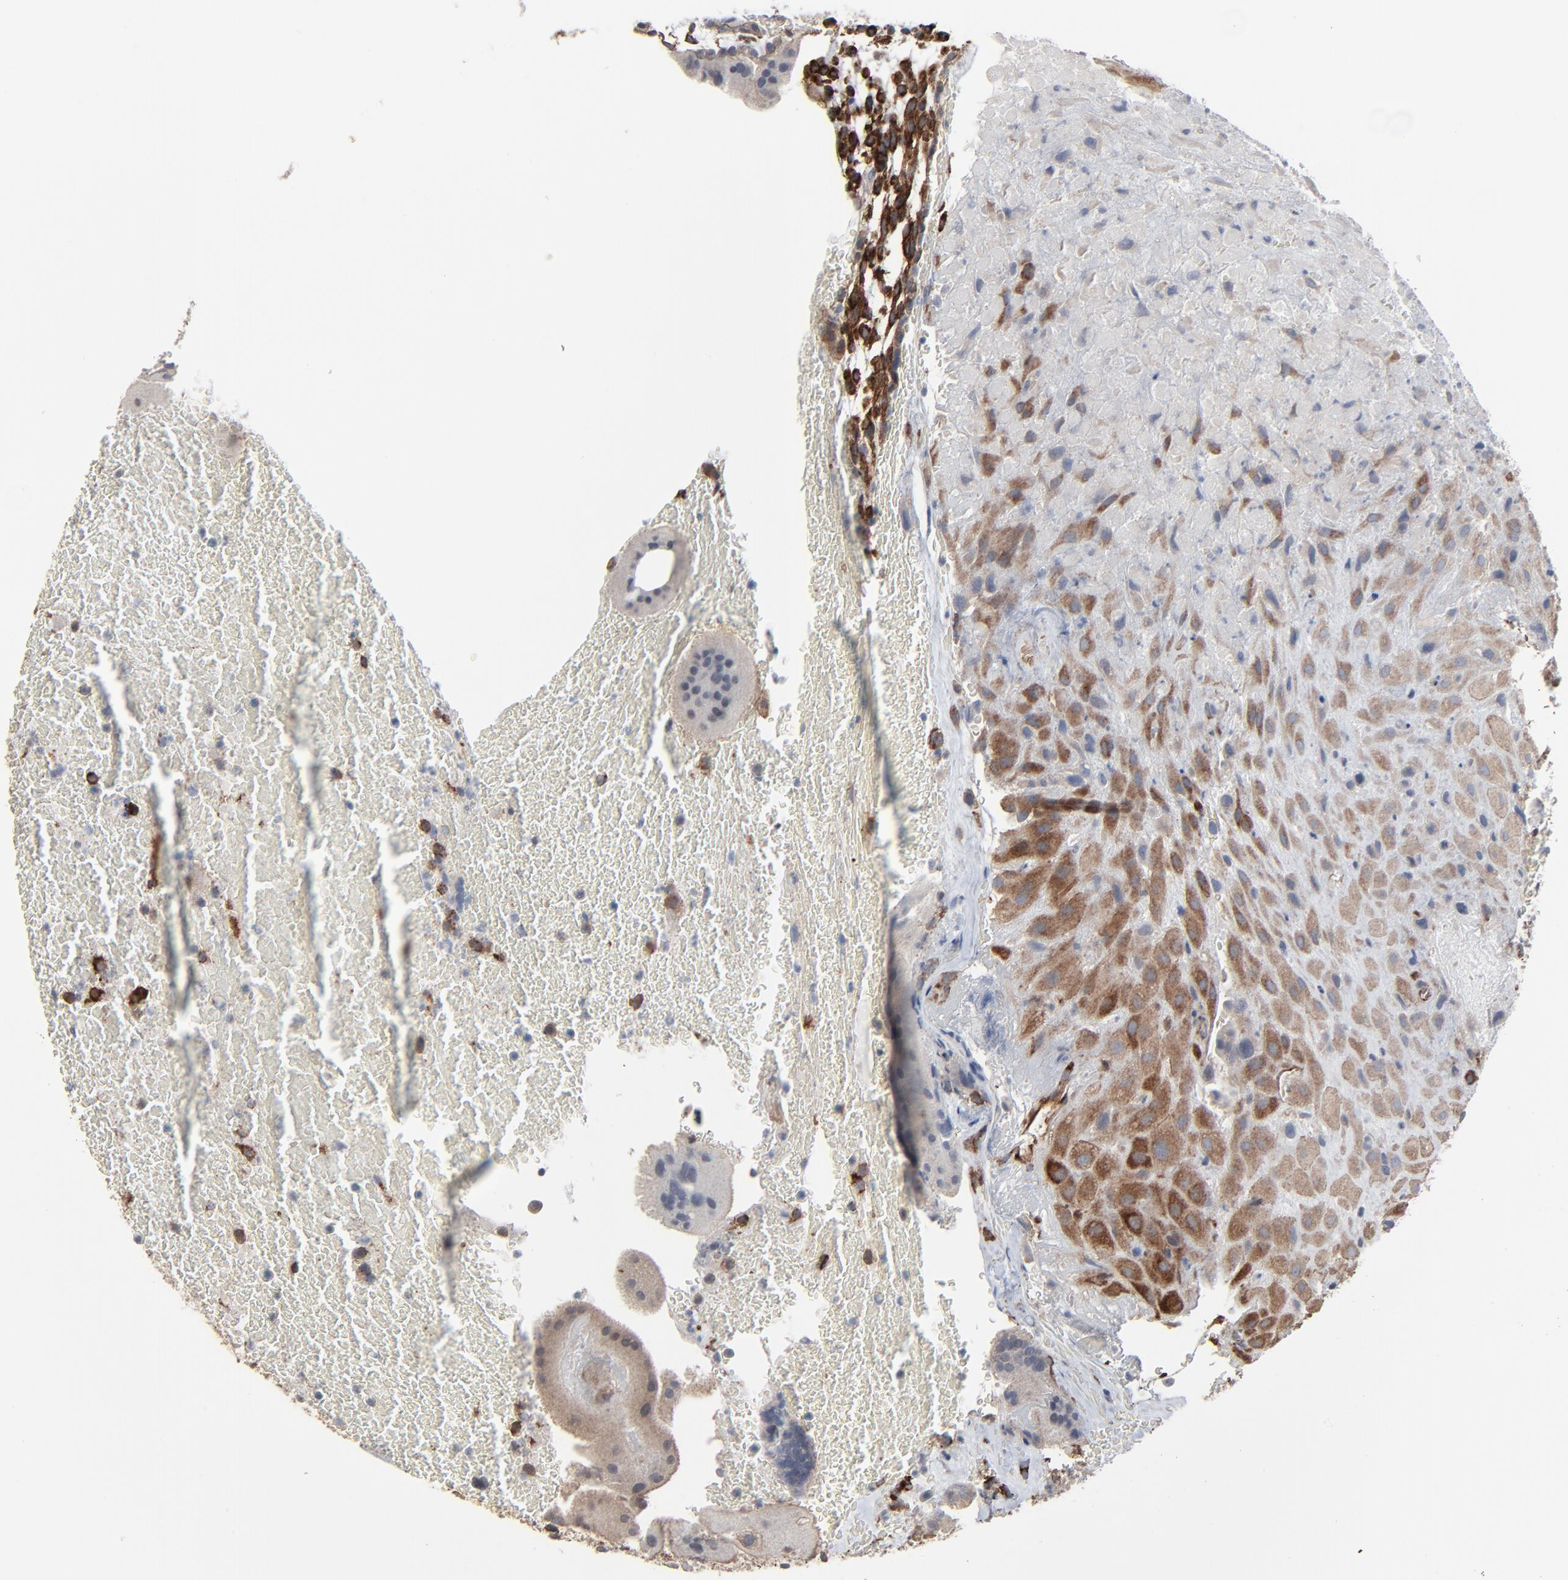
{"staining": {"intensity": "moderate", "quantity": ">75%", "location": "cytoplasmic/membranous"}, "tissue": "placenta", "cell_type": "Decidual cells", "image_type": "normal", "snomed": [{"axis": "morphology", "description": "Normal tissue, NOS"}, {"axis": "topography", "description": "Placenta"}], "caption": "A brown stain highlights moderate cytoplasmic/membranous staining of a protein in decidual cells of normal placenta. Nuclei are stained in blue.", "gene": "CTNND1", "patient": {"sex": "female", "age": 19}}